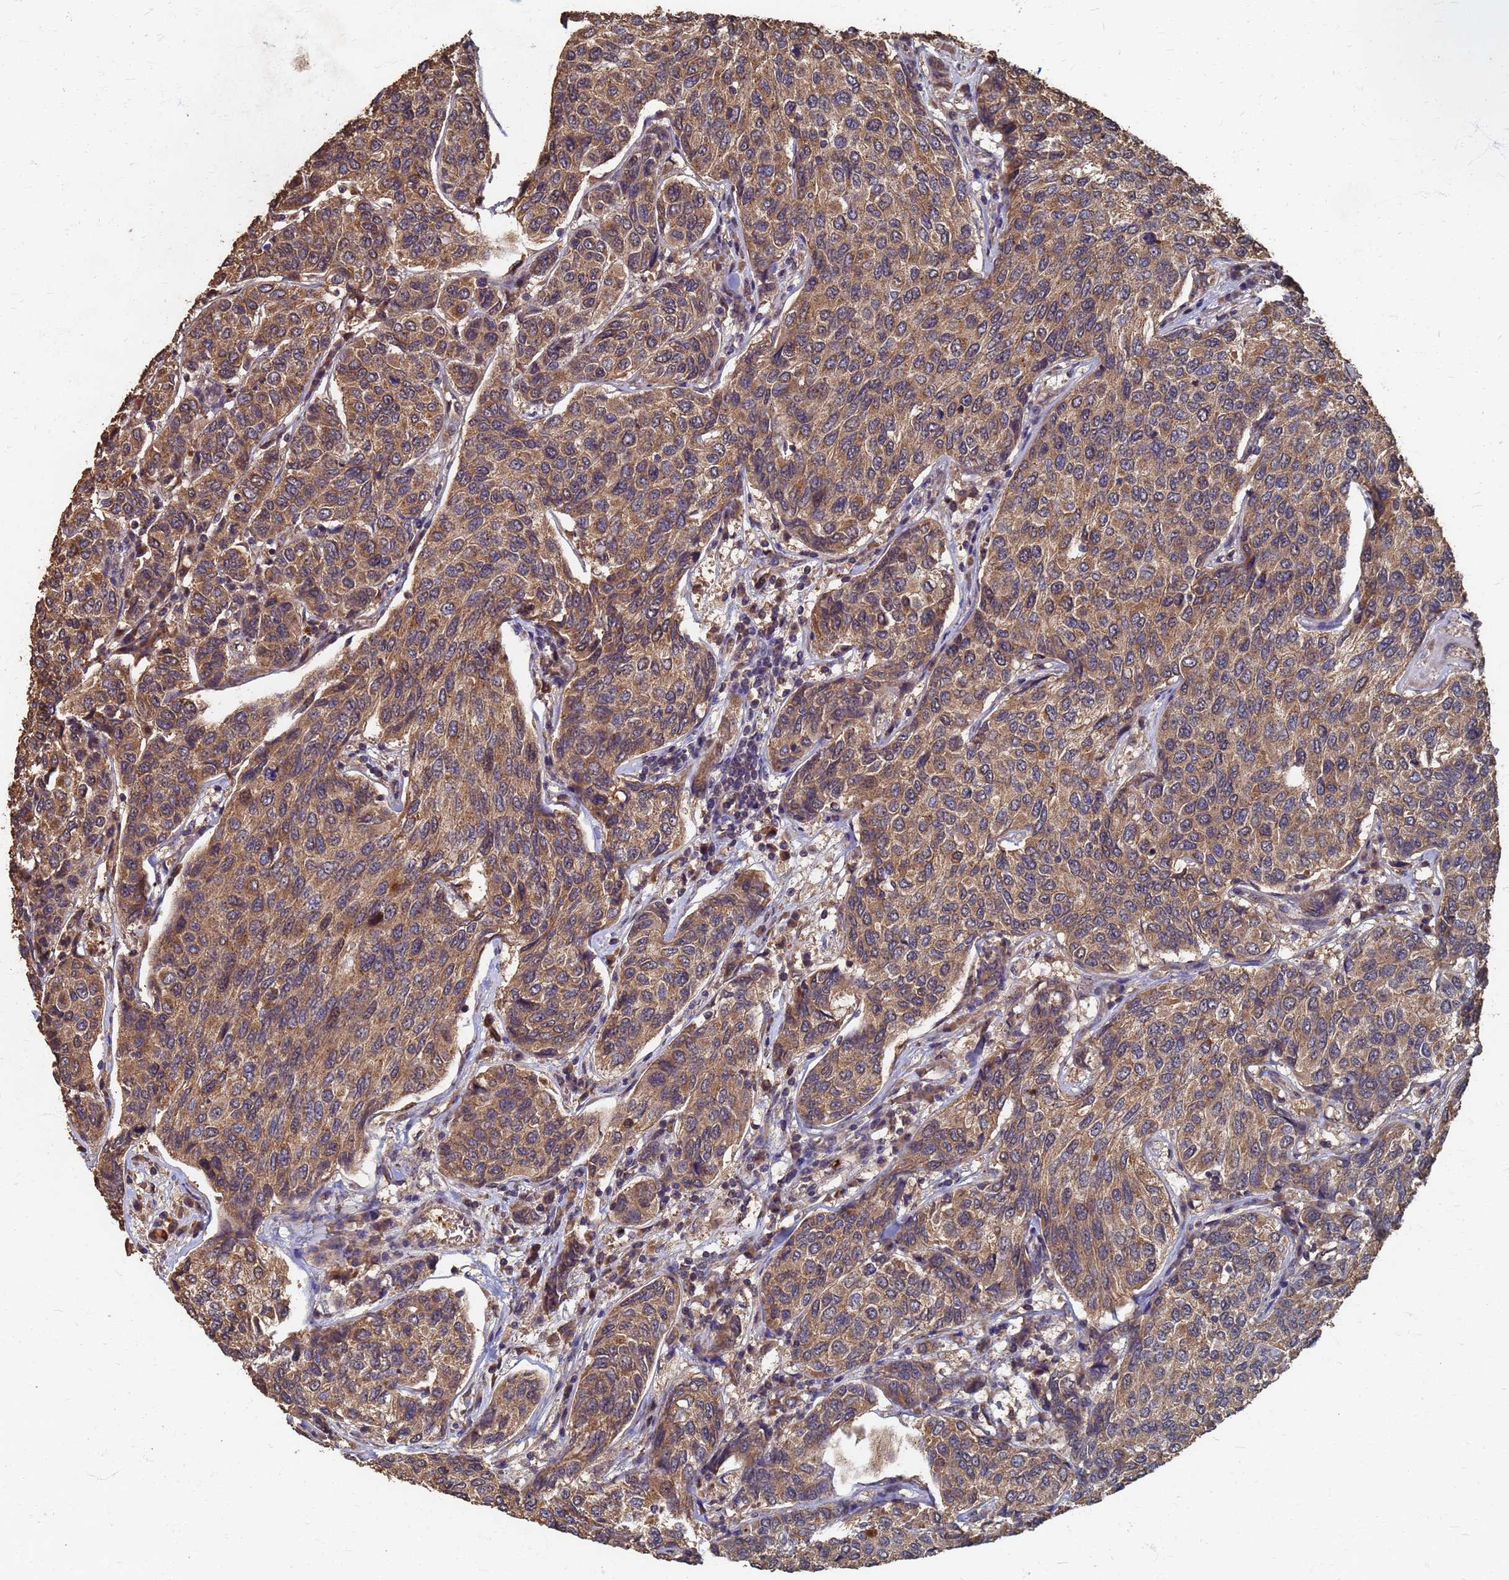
{"staining": {"intensity": "moderate", "quantity": ">75%", "location": "cytoplasmic/membranous"}, "tissue": "breast cancer", "cell_type": "Tumor cells", "image_type": "cancer", "snomed": [{"axis": "morphology", "description": "Duct carcinoma"}, {"axis": "topography", "description": "Breast"}], "caption": "High-magnification brightfield microscopy of invasive ductal carcinoma (breast) stained with DAB (brown) and counterstained with hematoxylin (blue). tumor cells exhibit moderate cytoplasmic/membranous expression is appreciated in approximately>75% of cells.", "gene": "DPH5", "patient": {"sex": "female", "age": 55}}